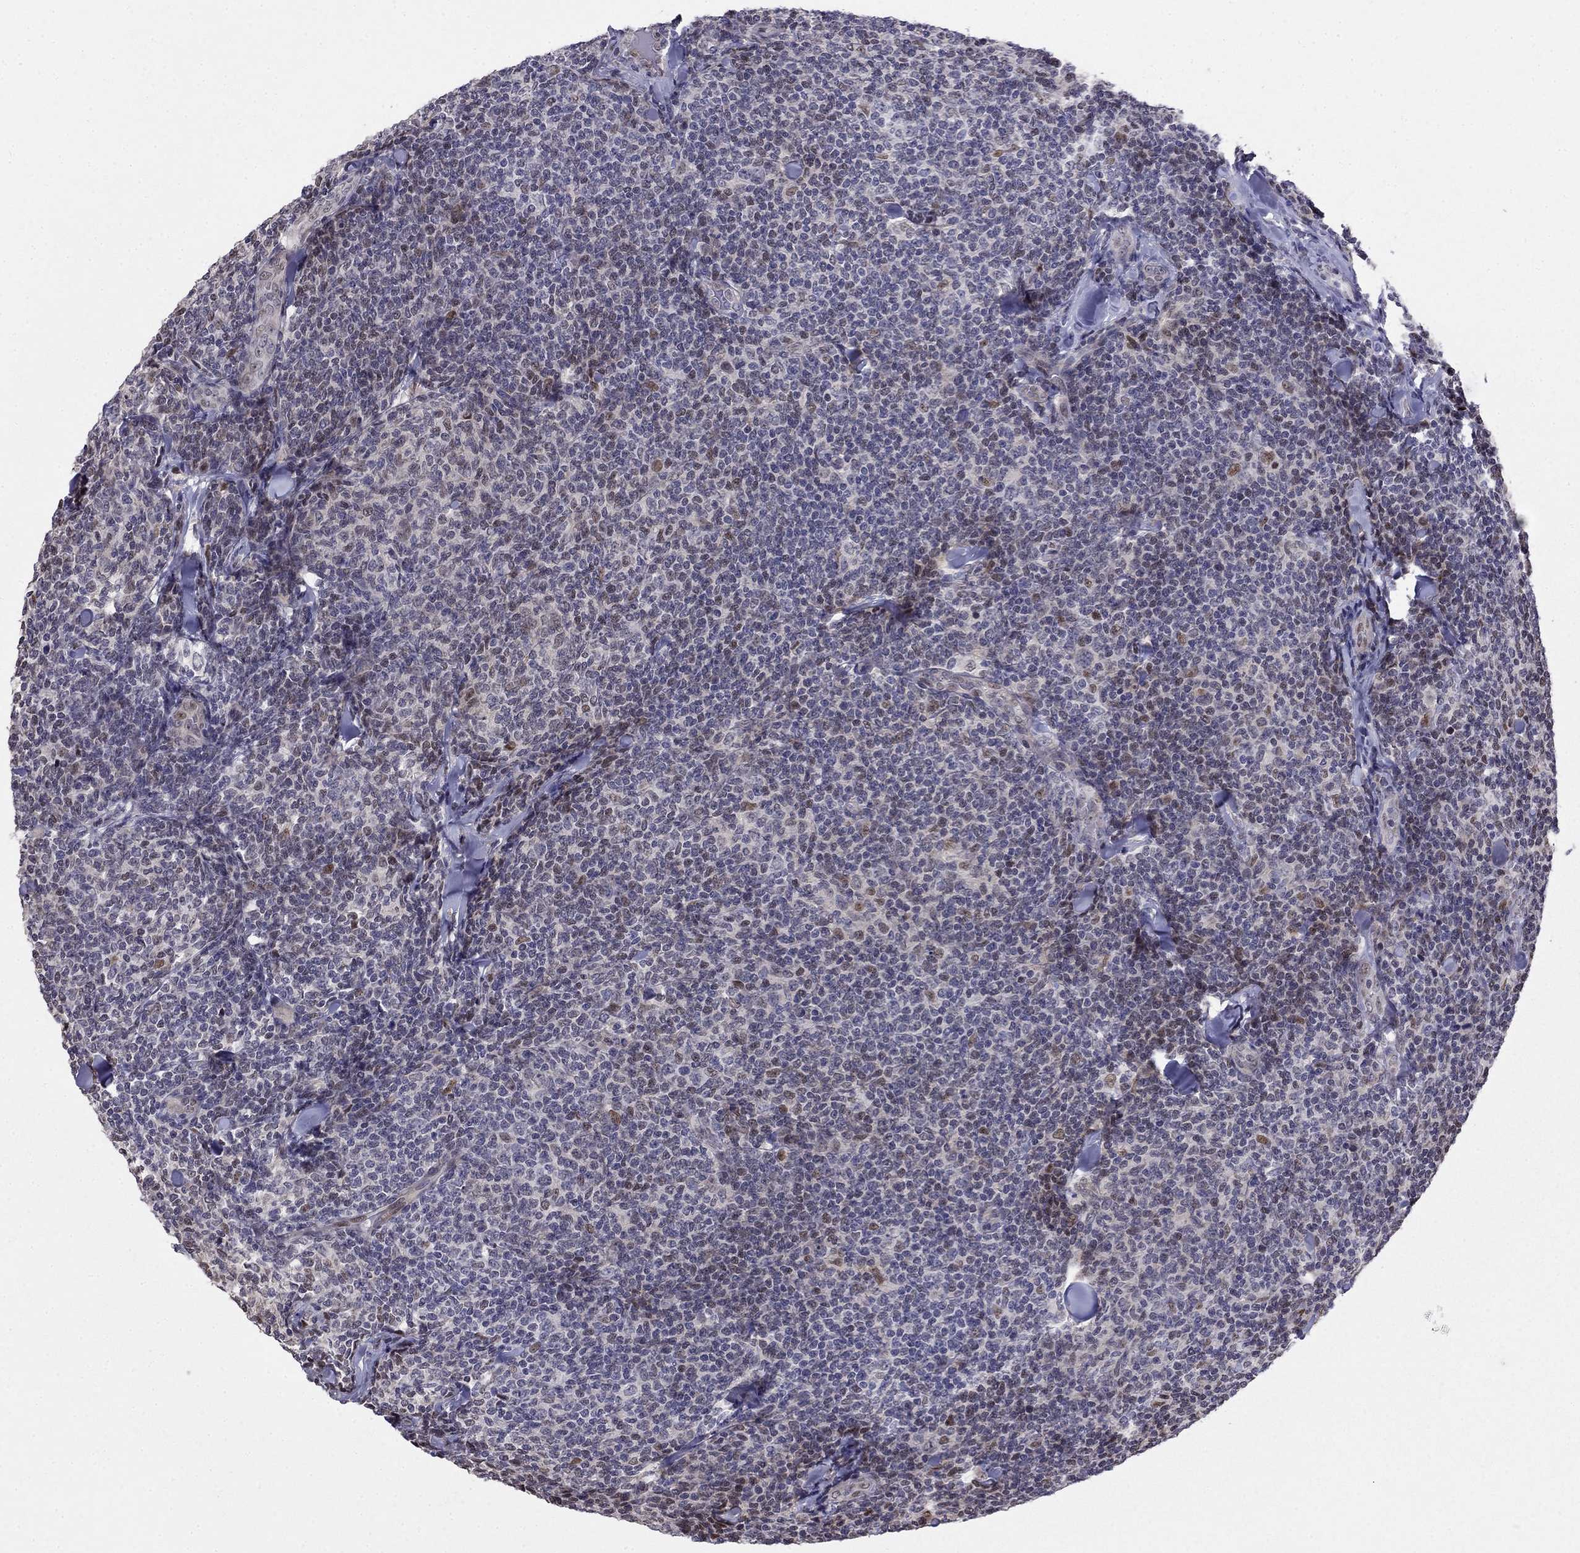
{"staining": {"intensity": "negative", "quantity": "none", "location": "none"}, "tissue": "lymphoma", "cell_type": "Tumor cells", "image_type": "cancer", "snomed": [{"axis": "morphology", "description": "Malignant lymphoma, non-Hodgkin's type, Low grade"}, {"axis": "topography", "description": "Lymph node"}], "caption": "Photomicrograph shows no protein expression in tumor cells of lymphoma tissue.", "gene": "LRRC39", "patient": {"sex": "female", "age": 56}}